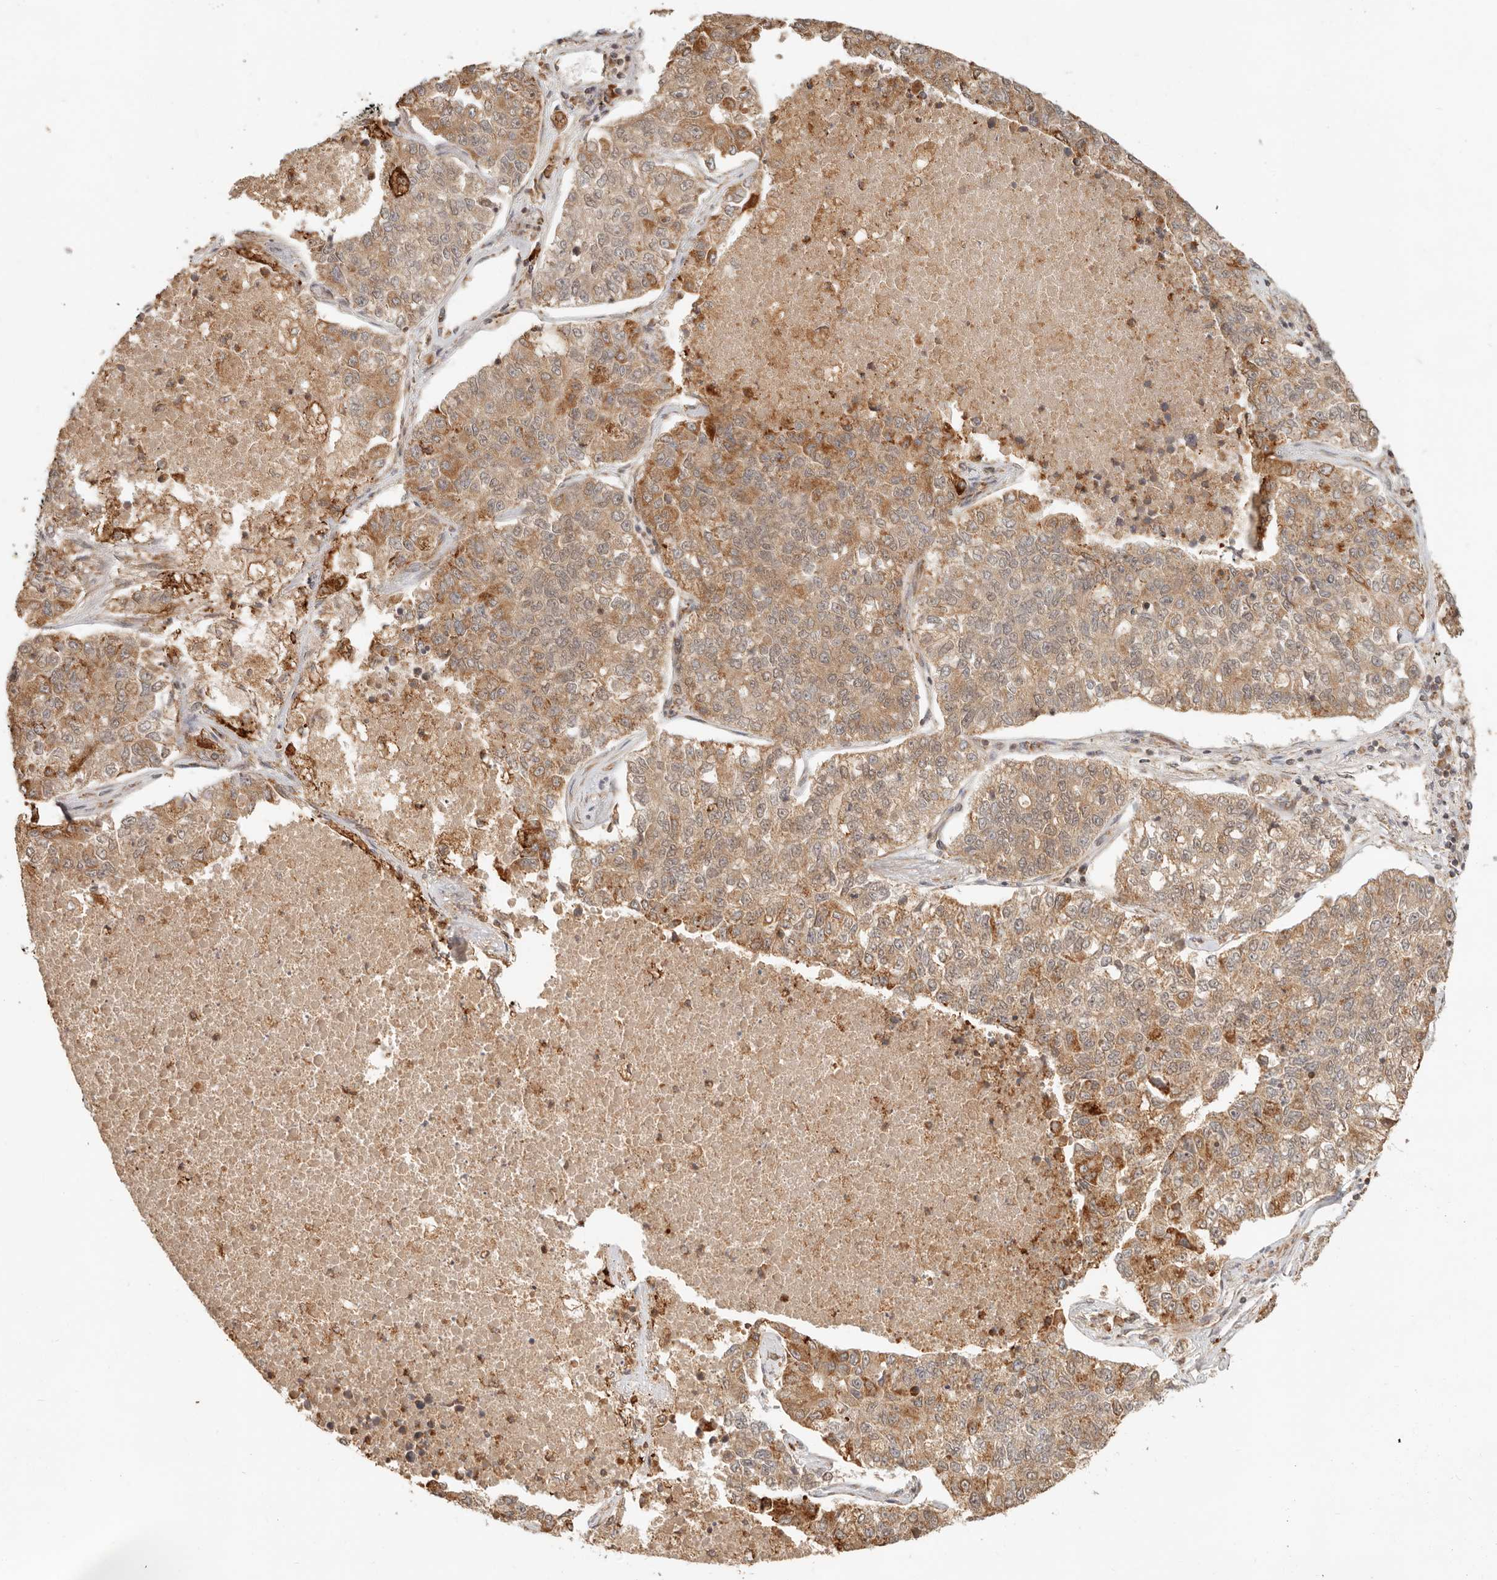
{"staining": {"intensity": "moderate", "quantity": ">75%", "location": "cytoplasmic/membranous"}, "tissue": "lung cancer", "cell_type": "Tumor cells", "image_type": "cancer", "snomed": [{"axis": "morphology", "description": "Adenocarcinoma, NOS"}, {"axis": "topography", "description": "Lung"}], "caption": "Protein staining shows moderate cytoplasmic/membranous staining in approximately >75% of tumor cells in lung cancer (adenocarcinoma).", "gene": "BAALC", "patient": {"sex": "male", "age": 49}}